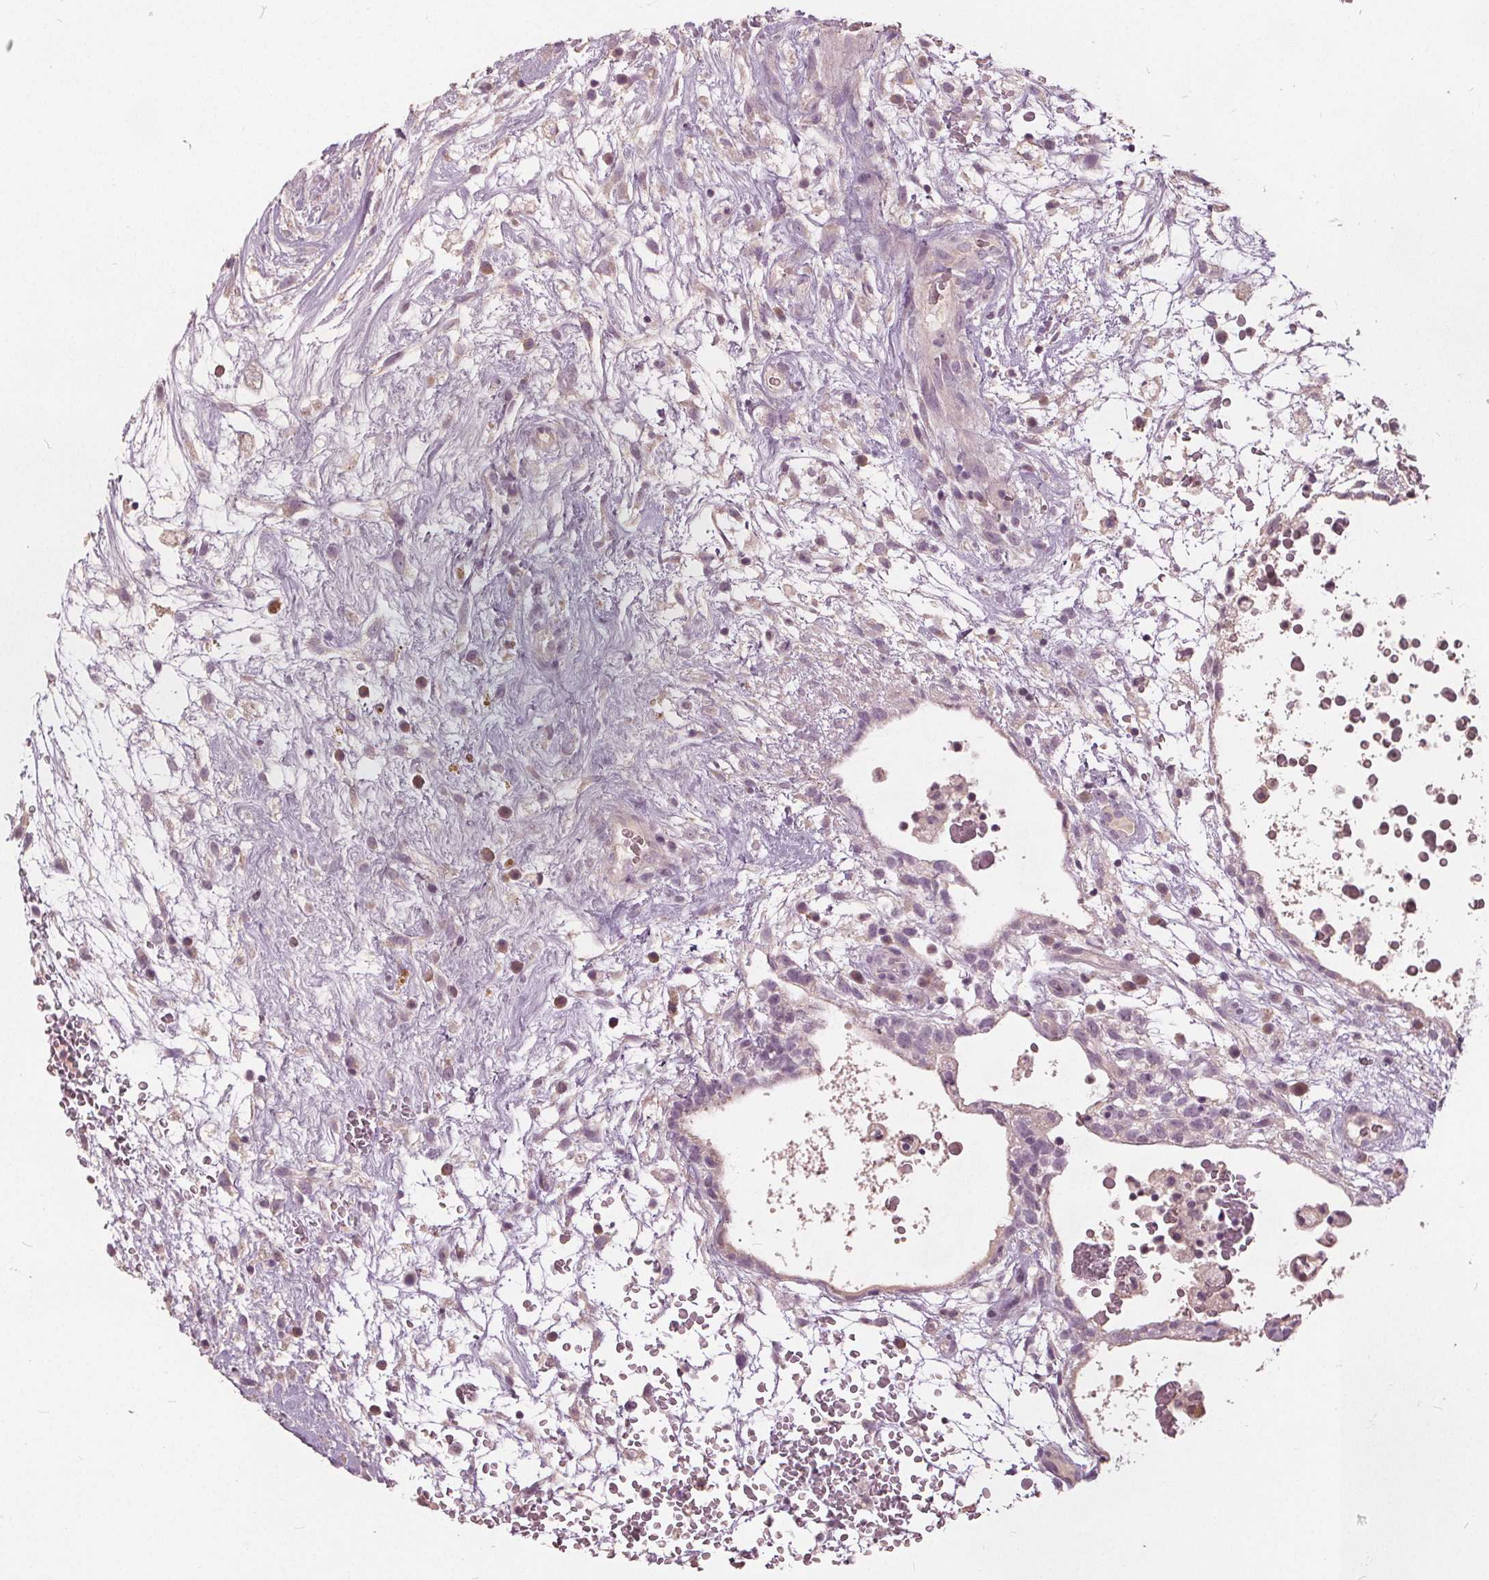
{"staining": {"intensity": "negative", "quantity": "none", "location": "none"}, "tissue": "testis cancer", "cell_type": "Tumor cells", "image_type": "cancer", "snomed": [{"axis": "morphology", "description": "Normal tissue, NOS"}, {"axis": "morphology", "description": "Carcinoma, Embryonal, NOS"}, {"axis": "topography", "description": "Testis"}], "caption": "Immunohistochemical staining of human testis cancer (embryonal carcinoma) exhibits no significant positivity in tumor cells.", "gene": "KLK13", "patient": {"sex": "male", "age": 32}}